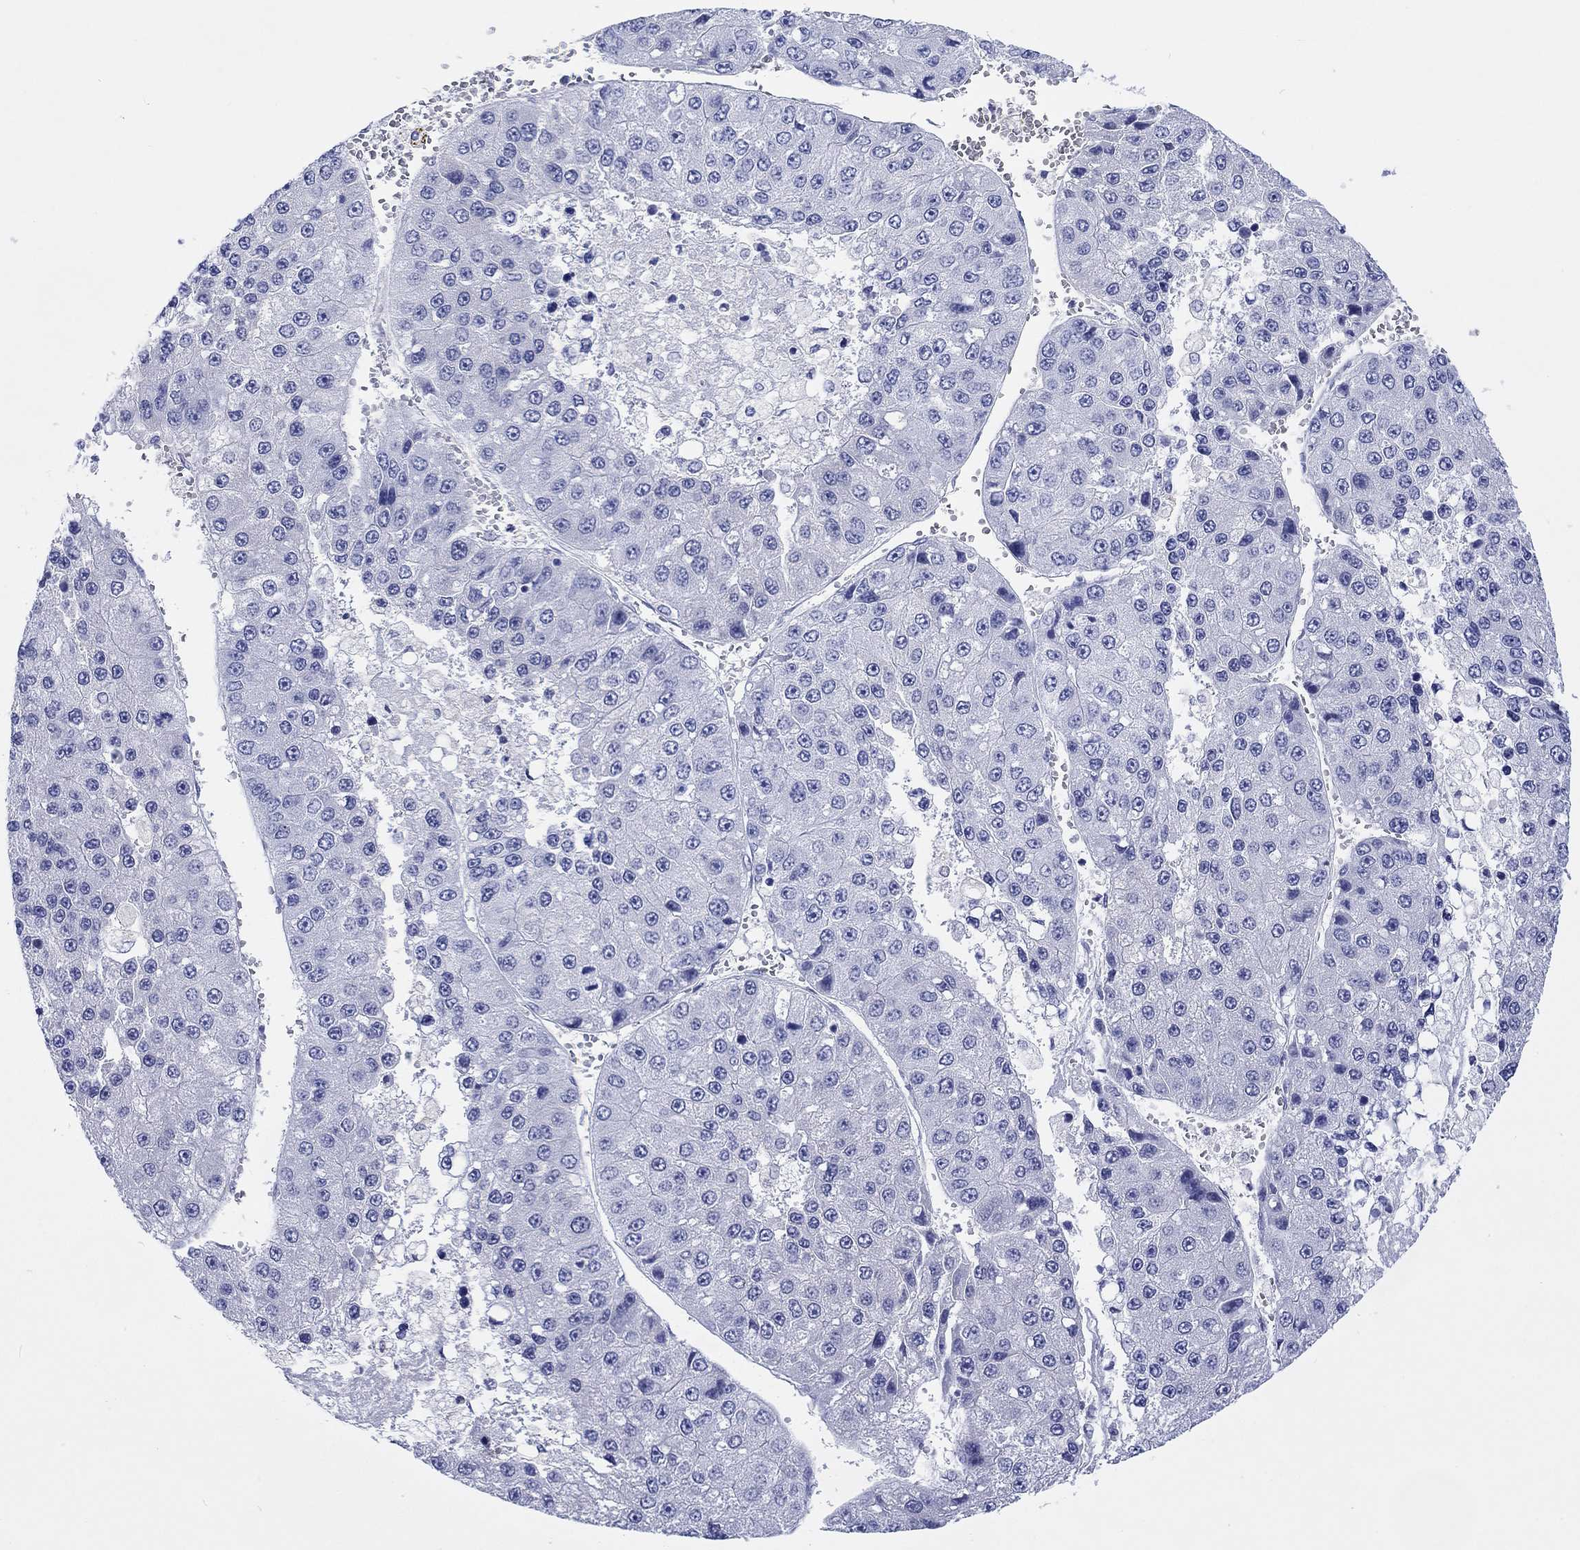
{"staining": {"intensity": "negative", "quantity": "none", "location": "none"}, "tissue": "liver cancer", "cell_type": "Tumor cells", "image_type": "cancer", "snomed": [{"axis": "morphology", "description": "Carcinoma, Hepatocellular, NOS"}, {"axis": "topography", "description": "Liver"}], "caption": "Hepatocellular carcinoma (liver) stained for a protein using IHC exhibits no expression tumor cells.", "gene": "TOMM20L", "patient": {"sex": "female", "age": 73}}